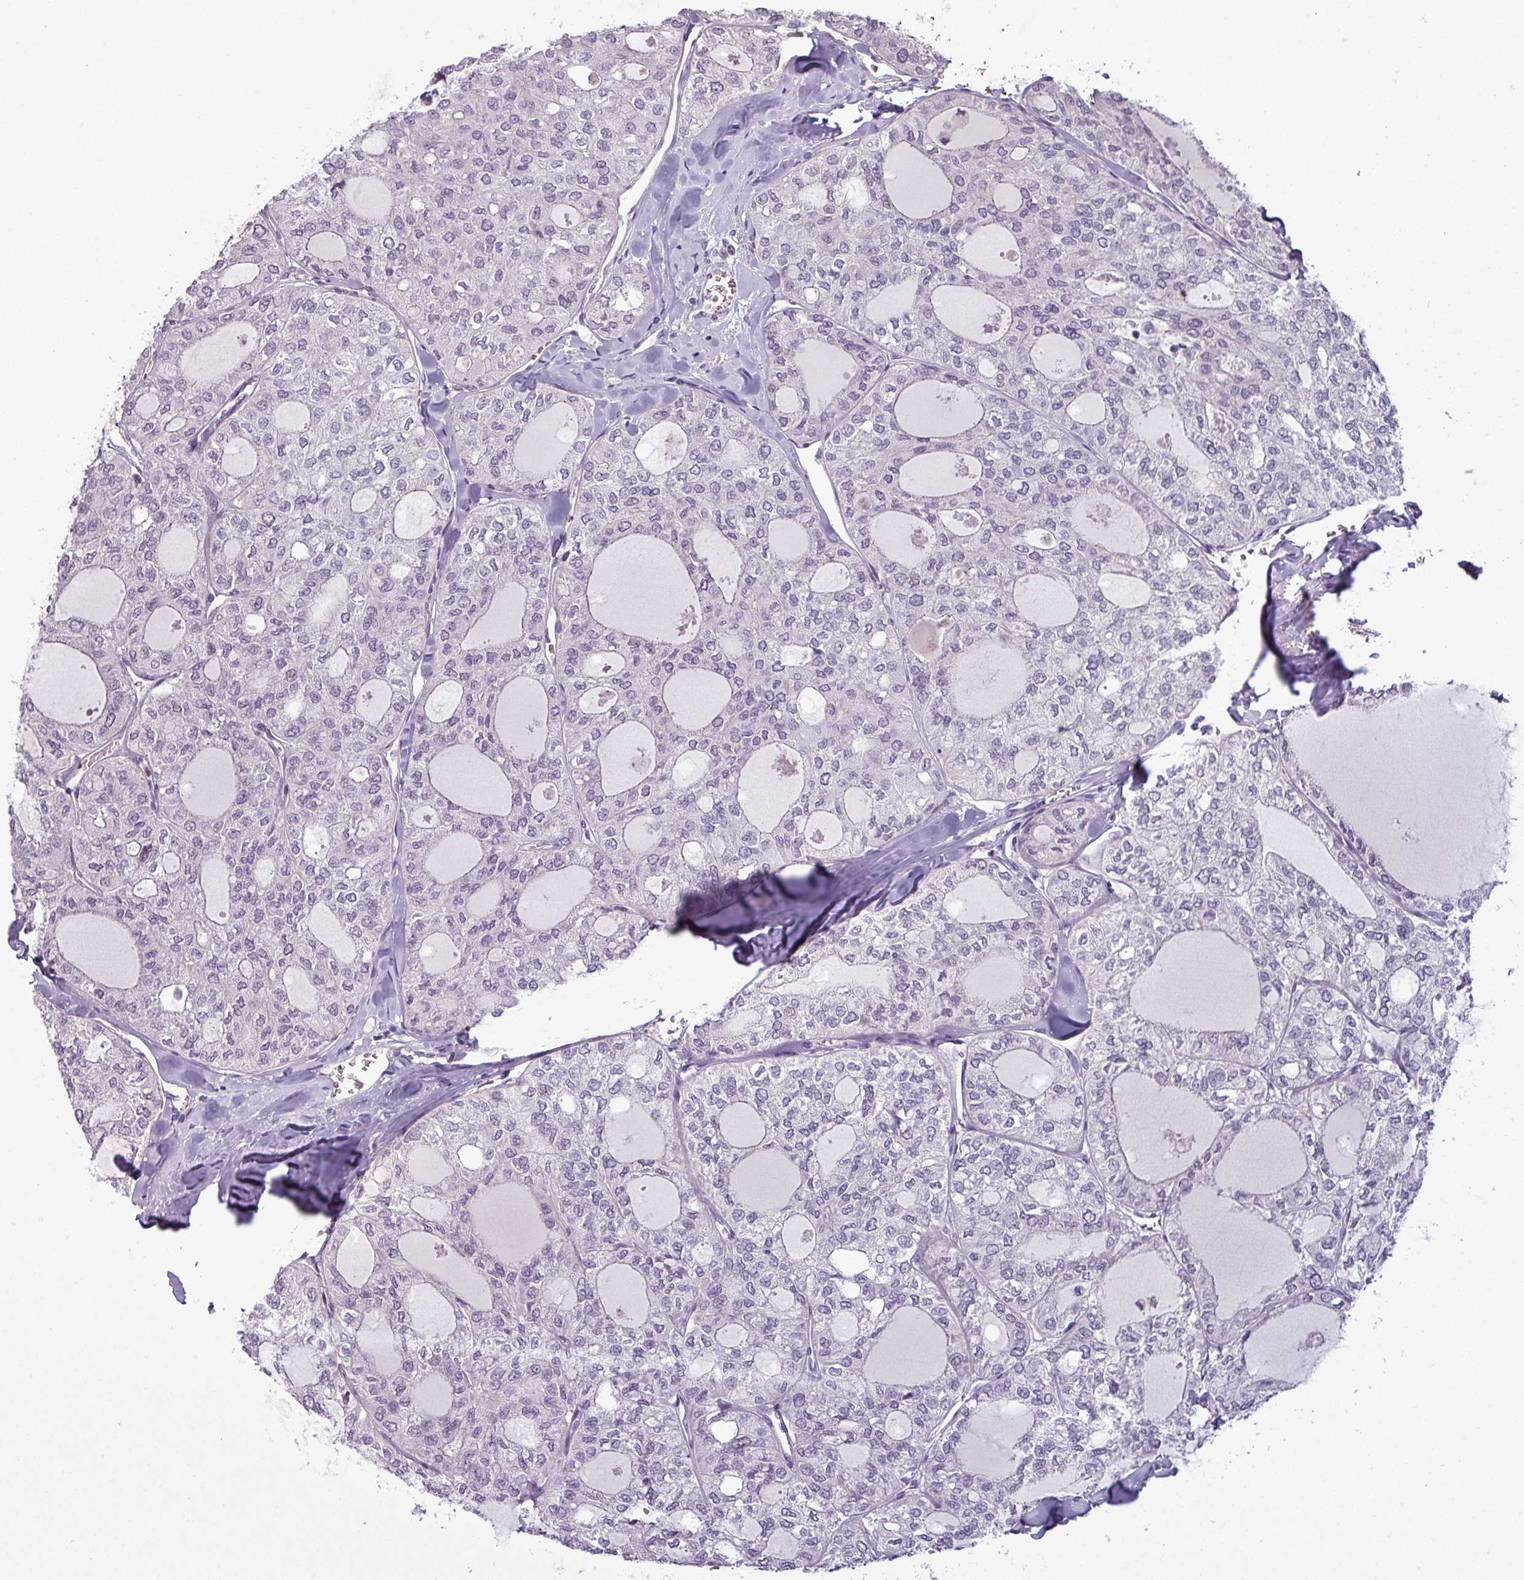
{"staining": {"intensity": "negative", "quantity": "none", "location": "none"}, "tissue": "thyroid cancer", "cell_type": "Tumor cells", "image_type": "cancer", "snomed": [{"axis": "morphology", "description": "Follicular adenoma carcinoma, NOS"}, {"axis": "topography", "description": "Thyroid gland"}], "caption": "Immunohistochemistry (IHC) of thyroid cancer demonstrates no staining in tumor cells.", "gene": "TMEFF1", "patient": {"sex": "male", "age": 75}}